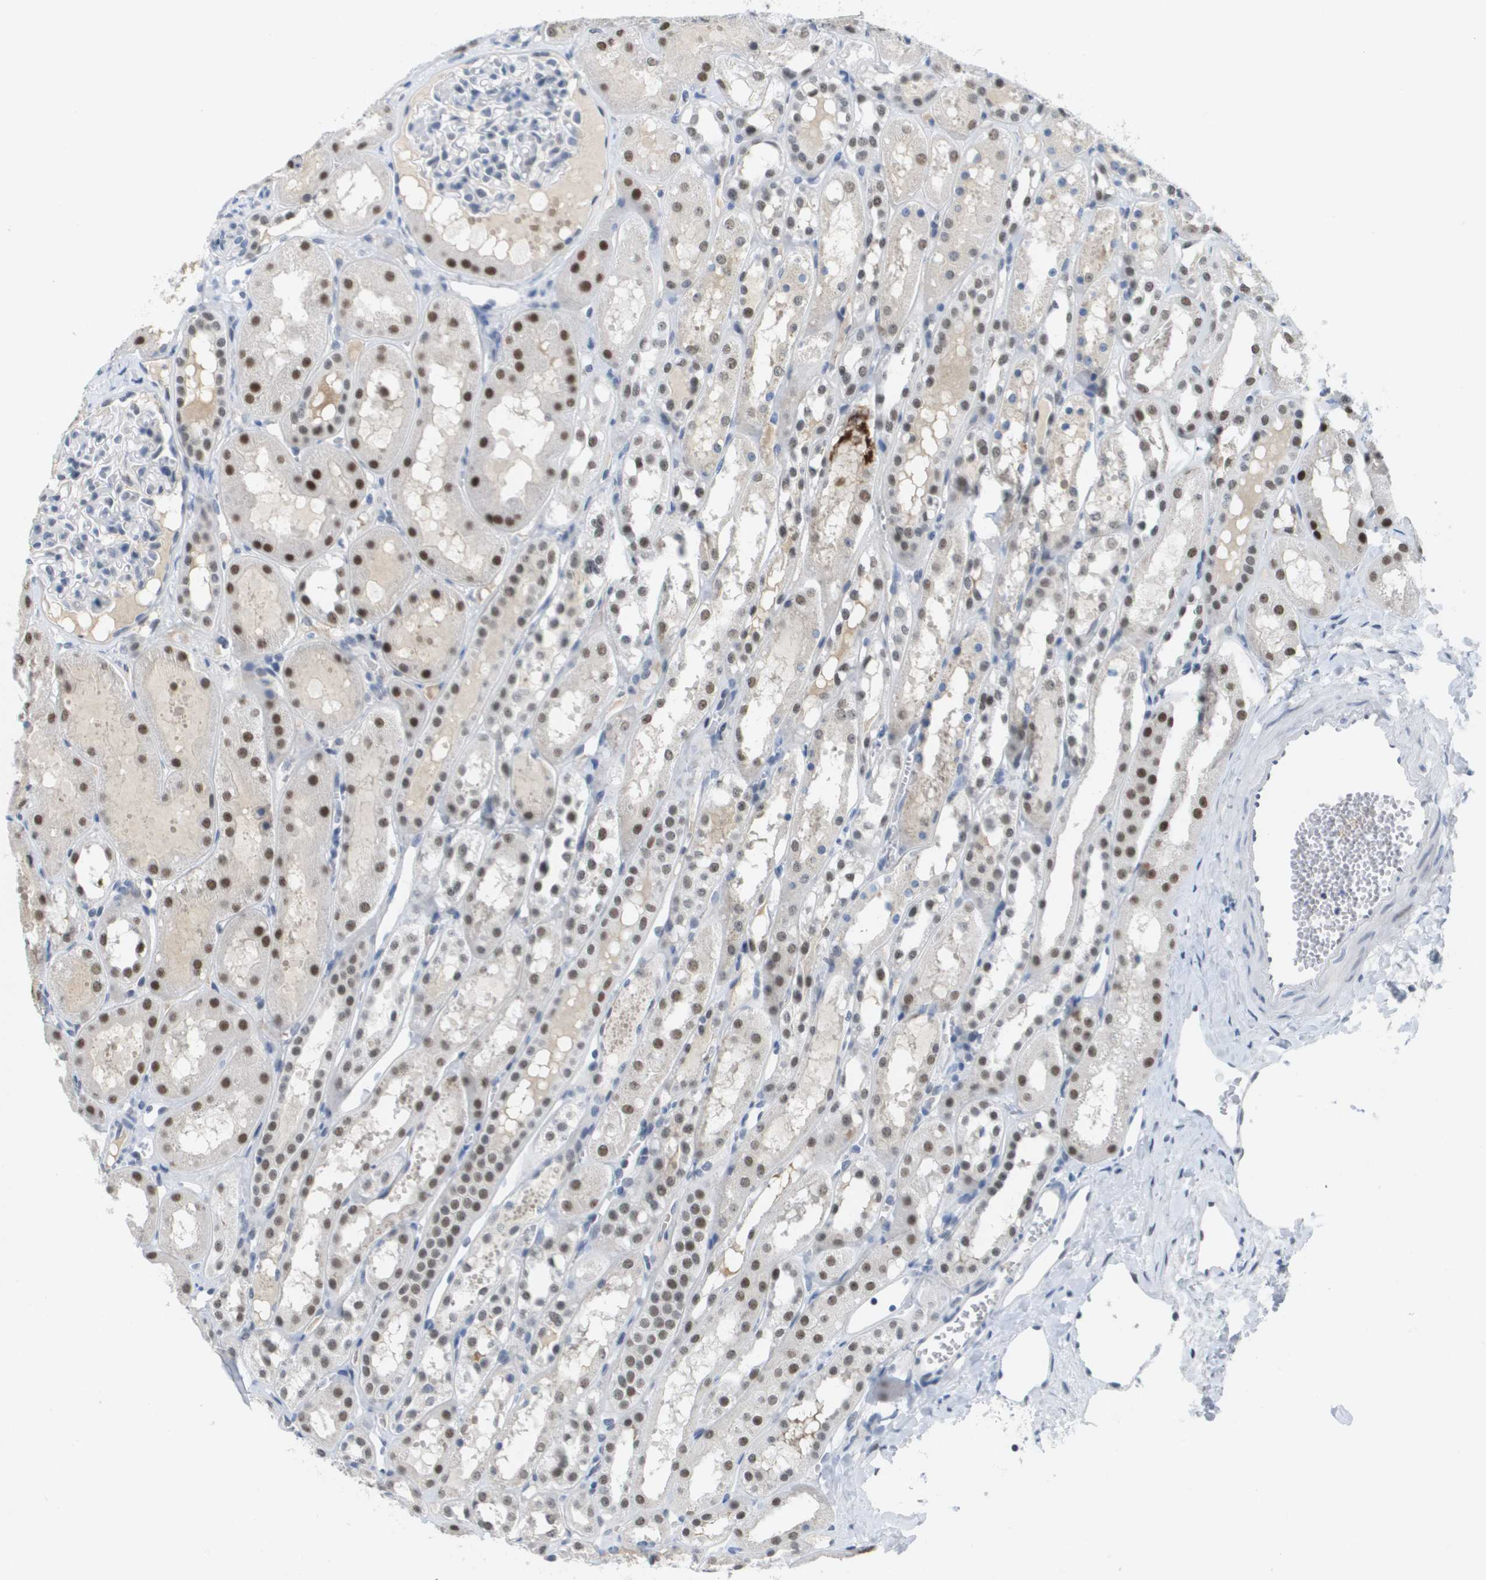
{"staining": {"intensity": "negative", "quantity": "none", "location": "none"}, "tissue": "kidney", "cell_type": "Cells in glomeruli", "image_type": "normal", "snomed": [{"axis": "morphology", "description": "Normal tissue, NOS"}, {"axis": "topography", "description": "Kidney"}, {"axis": "topography", "description": "Urinary bladder"}], "caption": "IHC micrograph of benign kidney stained for a protein (brown), which displays no staining in cells in glomeruli.", "gene": "TP53RK", "patient": {"sex": "male", "age": 16}}